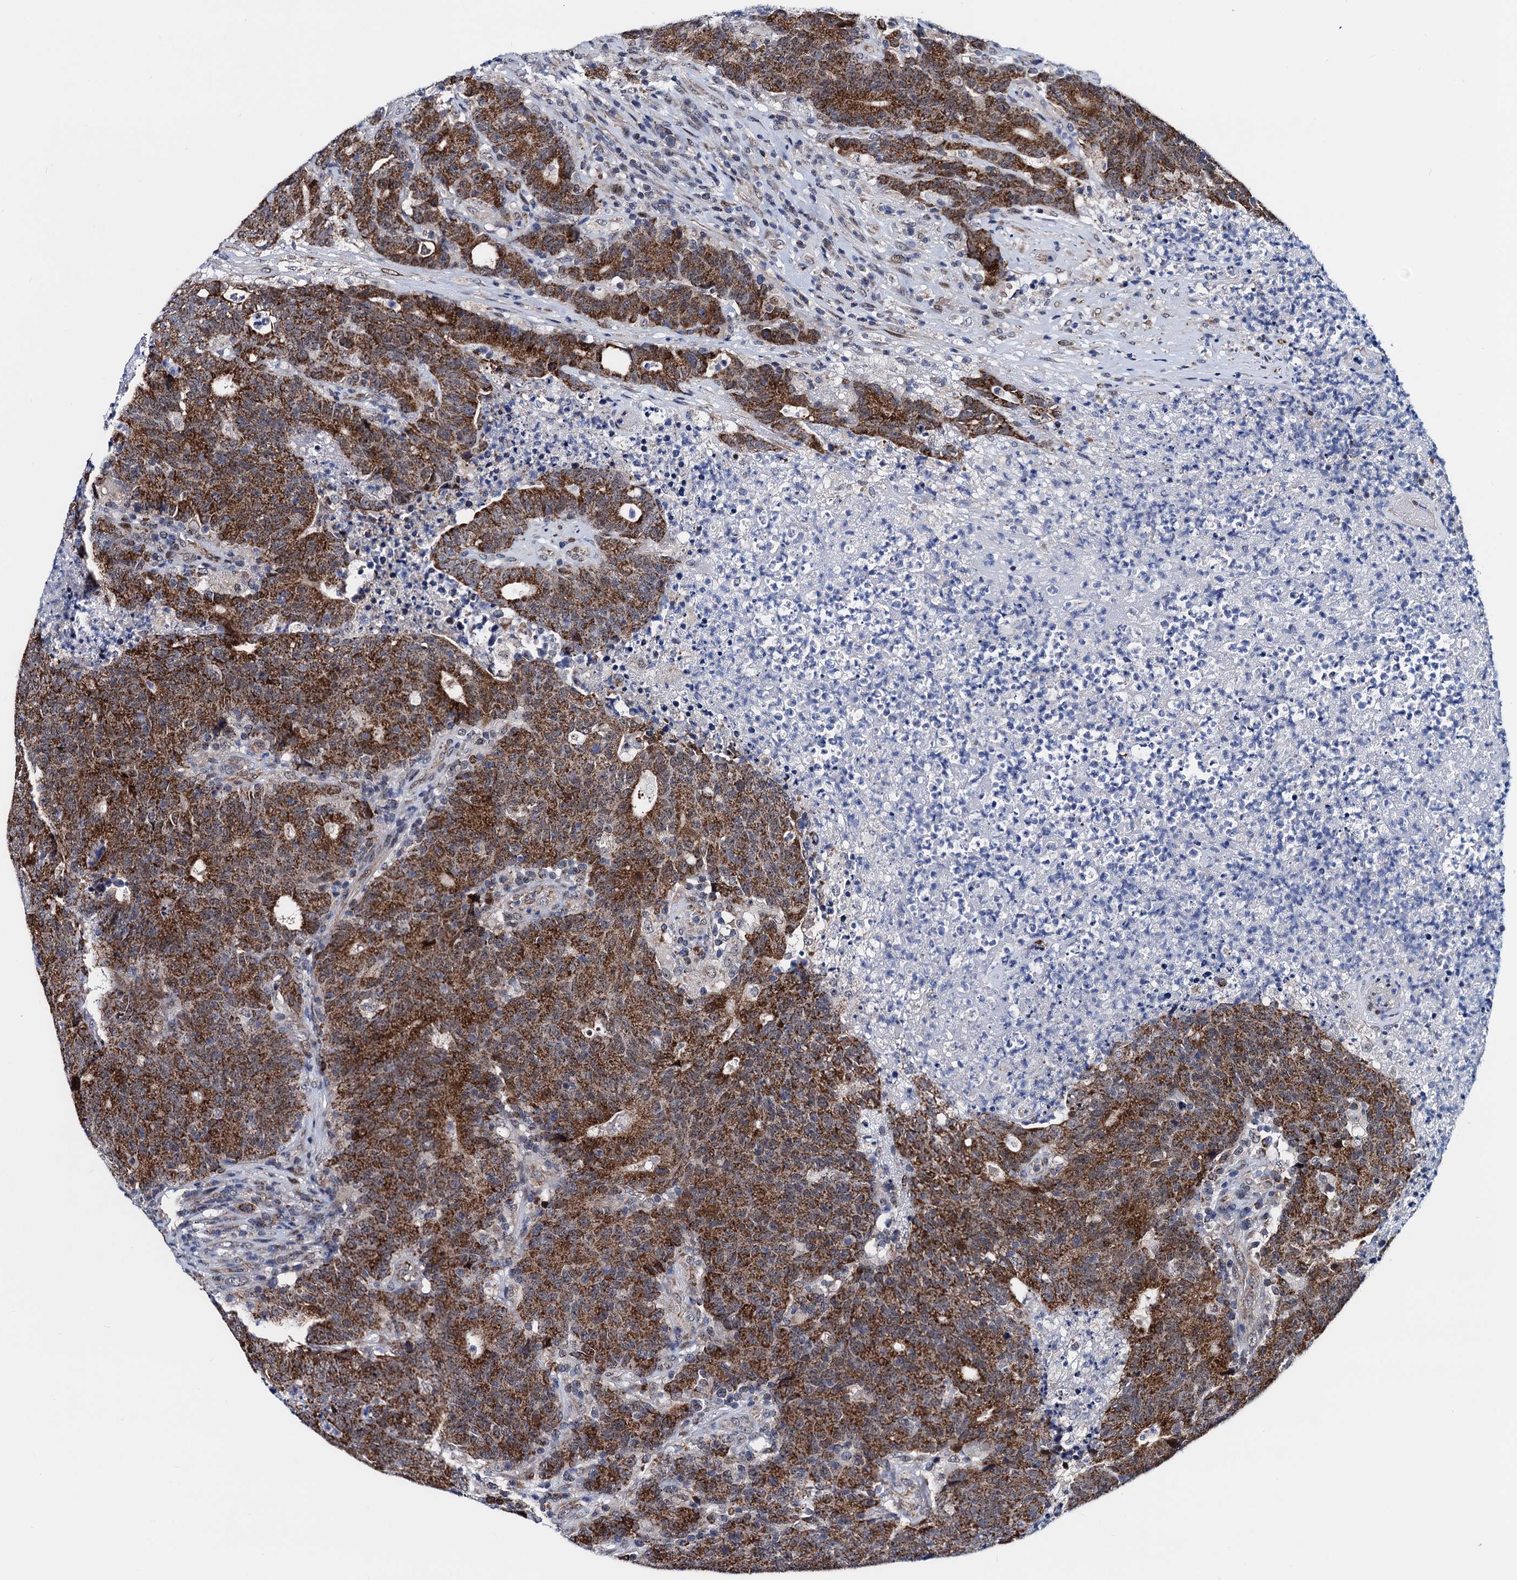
{"staining": {"intensity": "strong", "quantity": ">75%", "location": "cytoplasmic/membranous"}, "tissue": "colorectal cancer", "cell_type": "Tumor cells", "image_type": "cancer", "snomed": [{"axis": "morphology", "description": "Adenocarcinoma, NOS"}, {"axis": "topography", "description": "Colon"}], "caption": "Brown immunohistochemical staining in human colorectal cancer shows strong cytoplasmic/membranous positivity in about >75% of tumor cells.", "gene": "COA4", "patient": {"sex": "female", "age": 75}}